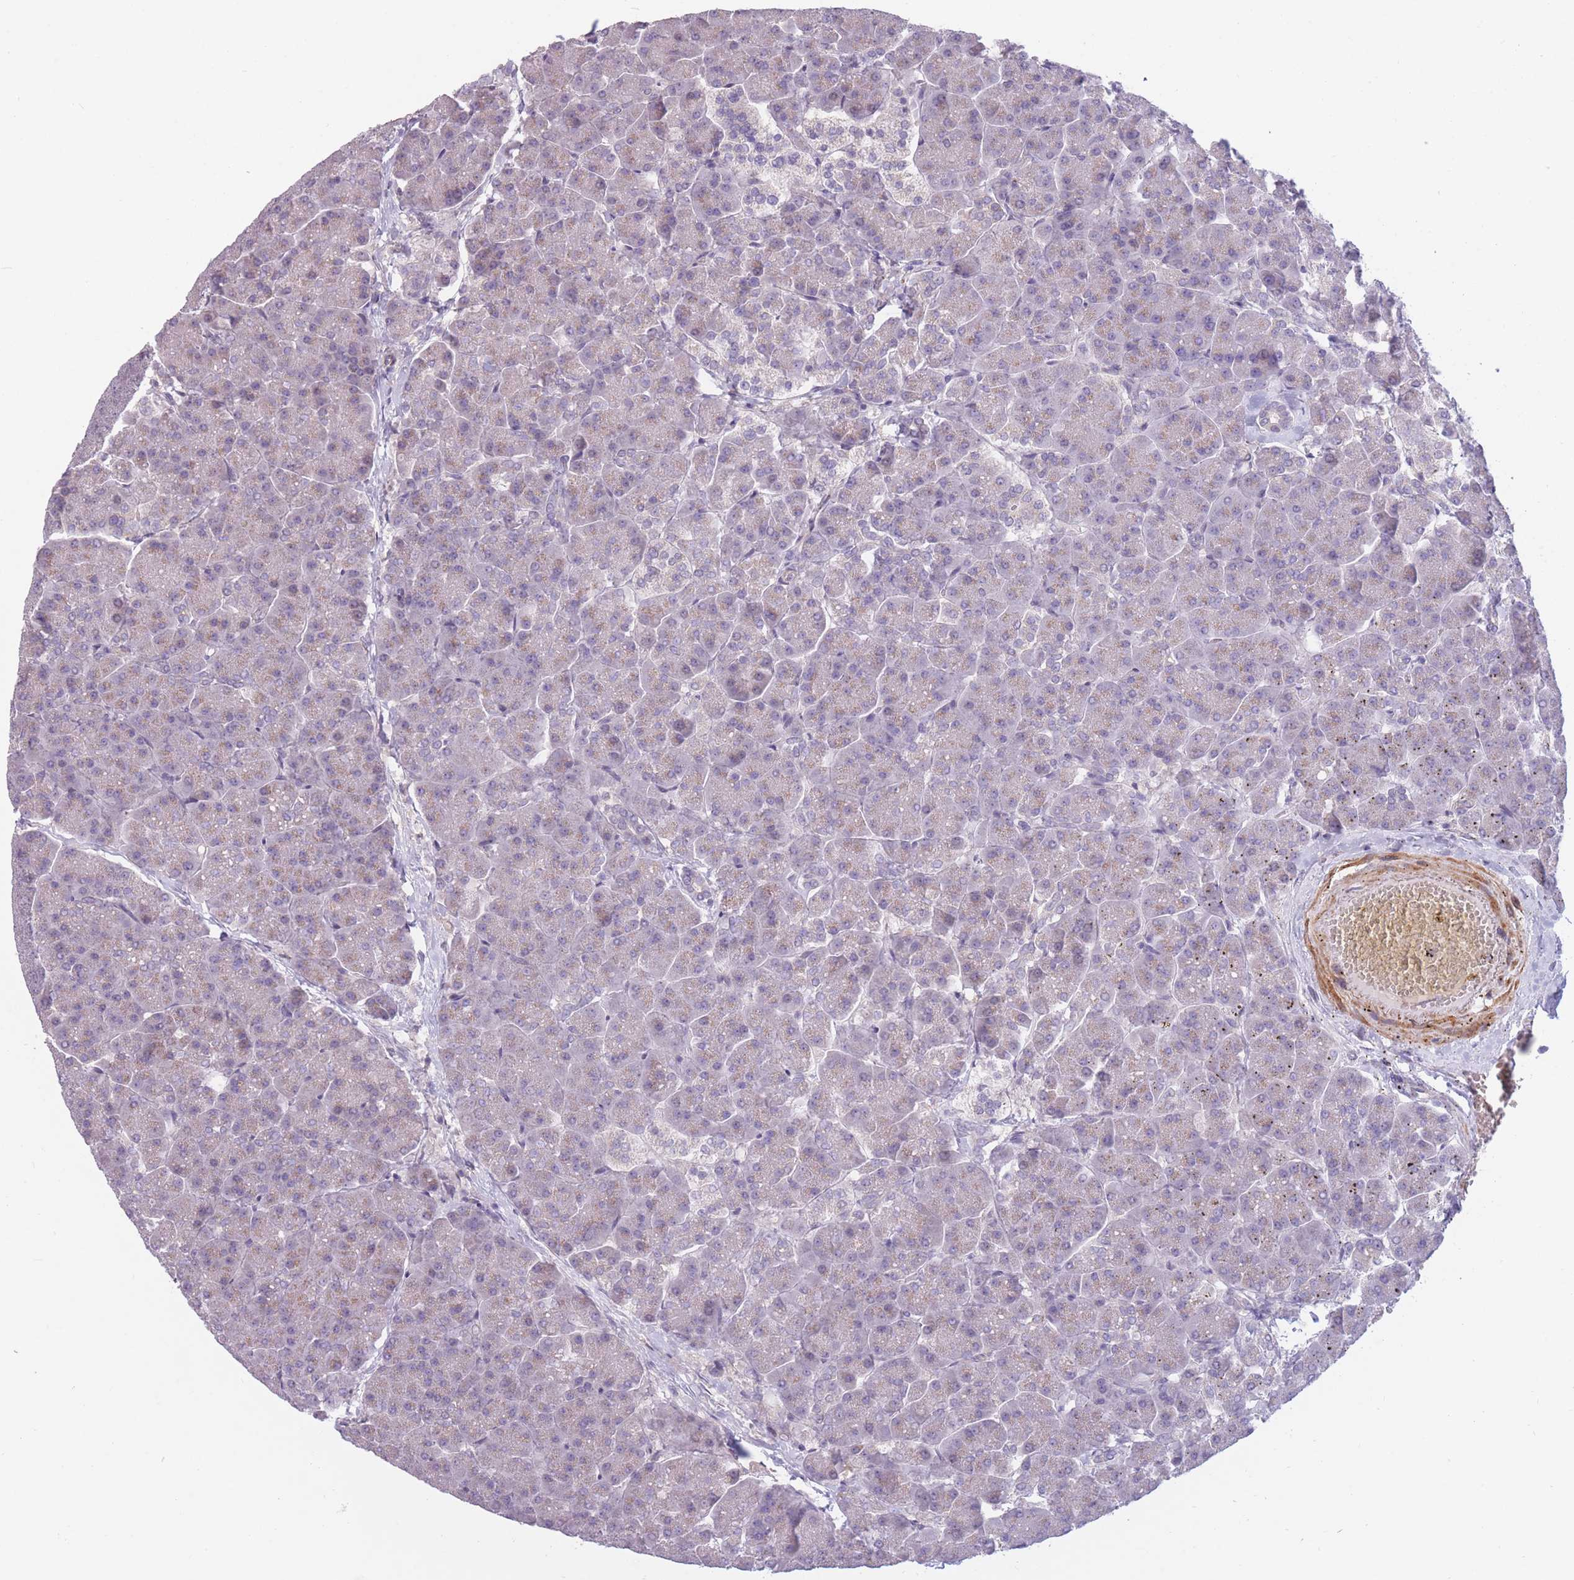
{"staining": {"intensity": "weak", "quantity": "25%-75%", "location": "cytoplasmic/membranous"}, "tissue": "pancreas", "cell_type": "Exocrine glandular cells", "image_type": "normal", "snomed": [{"axis": "morphology", "description": "Normal tissue, NOS"}, {"axis": "topography", "description": "Pancreas"}, {"axis": "topography", "description": "Peripheral nerve tissue"}], "caption": "A histopathology image of human pancreas stained for a protein shows weak cytoplasmic/membranous brown staining in exocrine glandular cells. The protein of interest is stained brown, and the nuclei are stained in blue (DAB (3,3'-diaminobenzidine) IHC with brightfield microscopy, high magnification).", "gene": "CCNQ", "patient": {"sex": "male", "age": 54}}